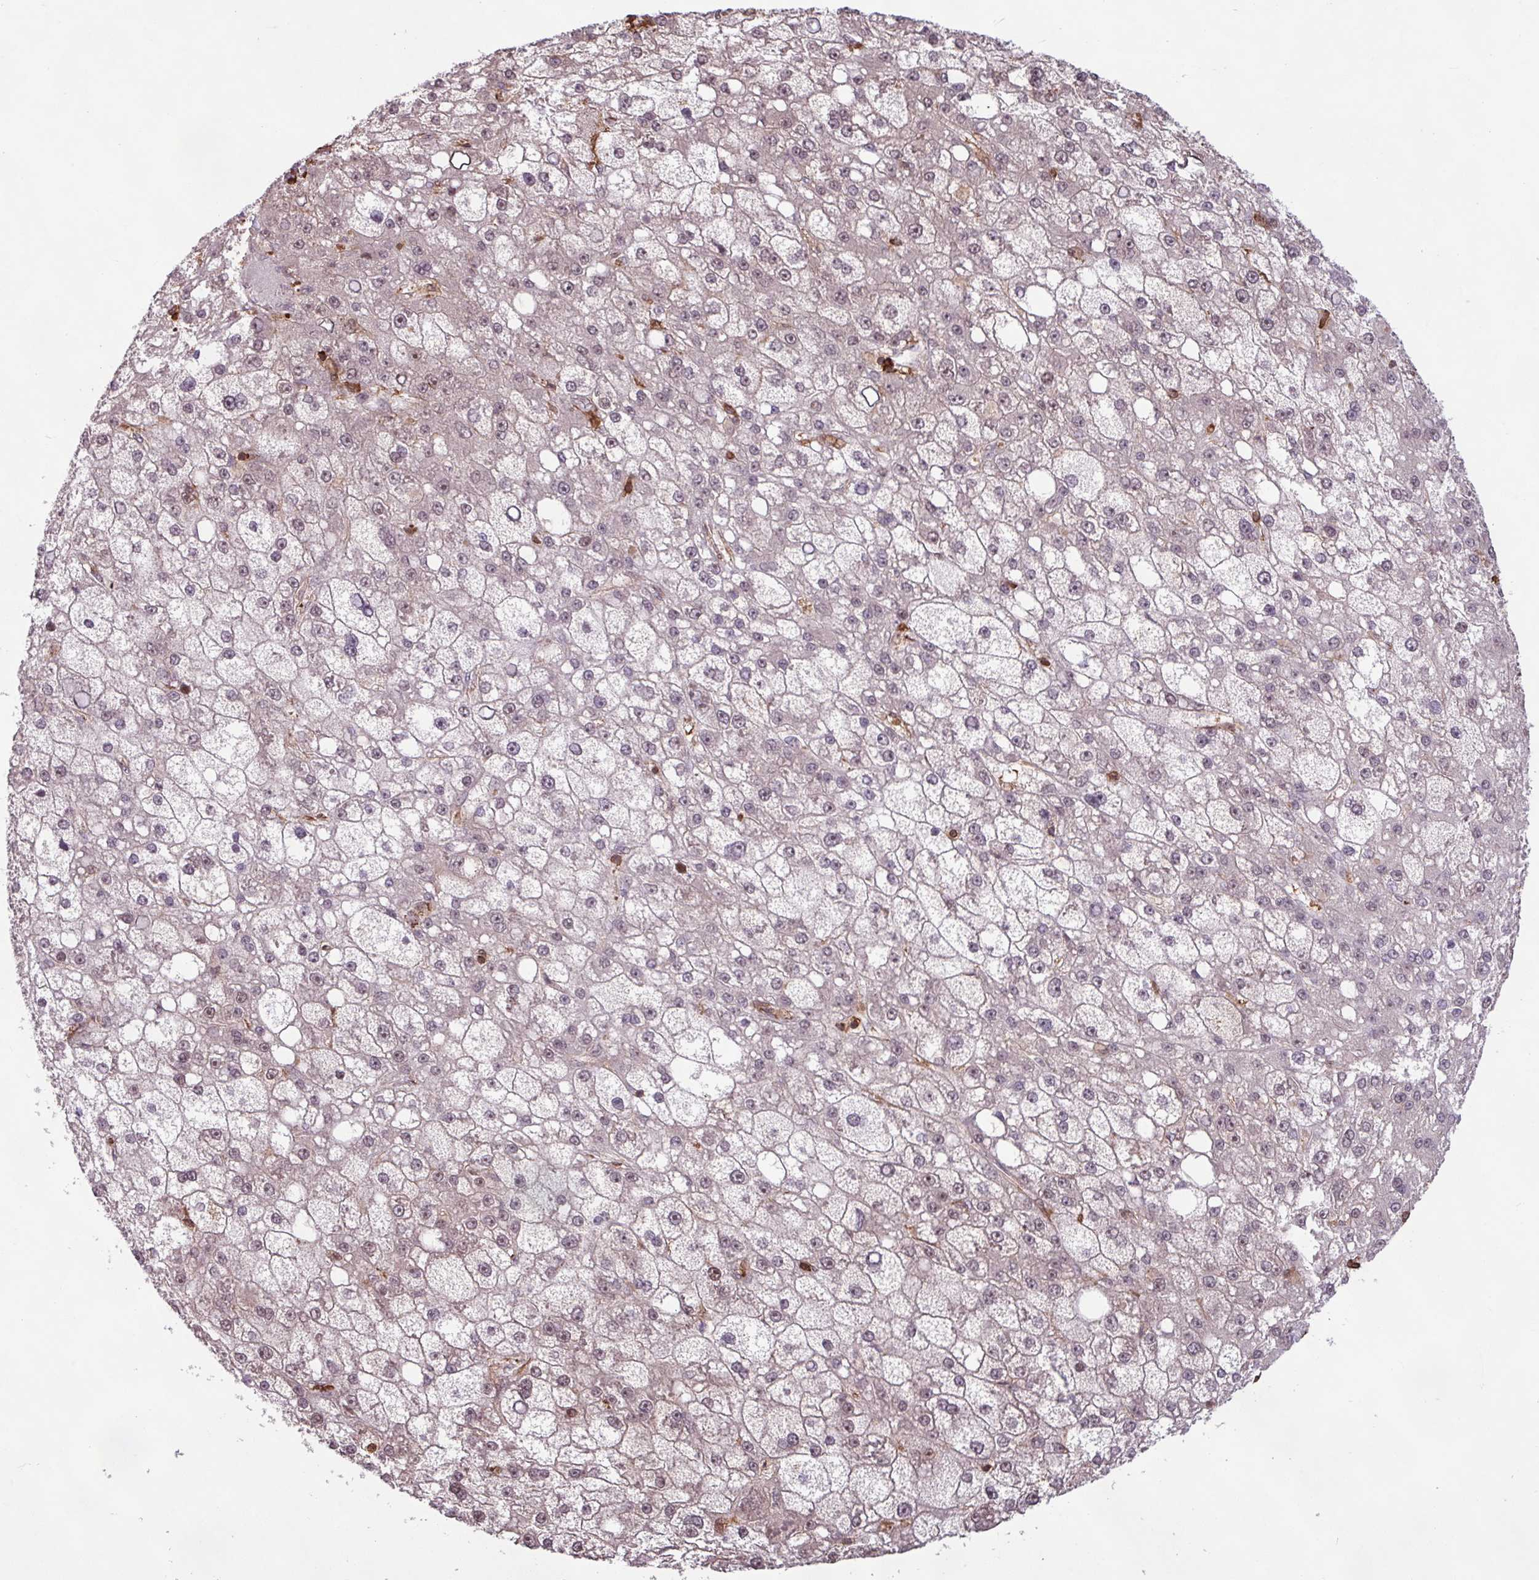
{"staining": {"intensity": "weak", "quantity": "<25%", "location": "nuclear"}, "tissue": "liver cancer", "cell_type": "Tumor cells", "image_type": "cancer", "snomed": [{"axis": "morphology", "description": "Carcinoma, Hepatocellular, NOS"}, {"axis": "topography", "description": "Liver"}], "caption": "Liver hepatocellular carcinoma stained for a protein using immunohistochemistry (IHC) reveals no positivity tumor cells.", "gene": "GON7", "patient": {"sex": "male", "age": 67}}